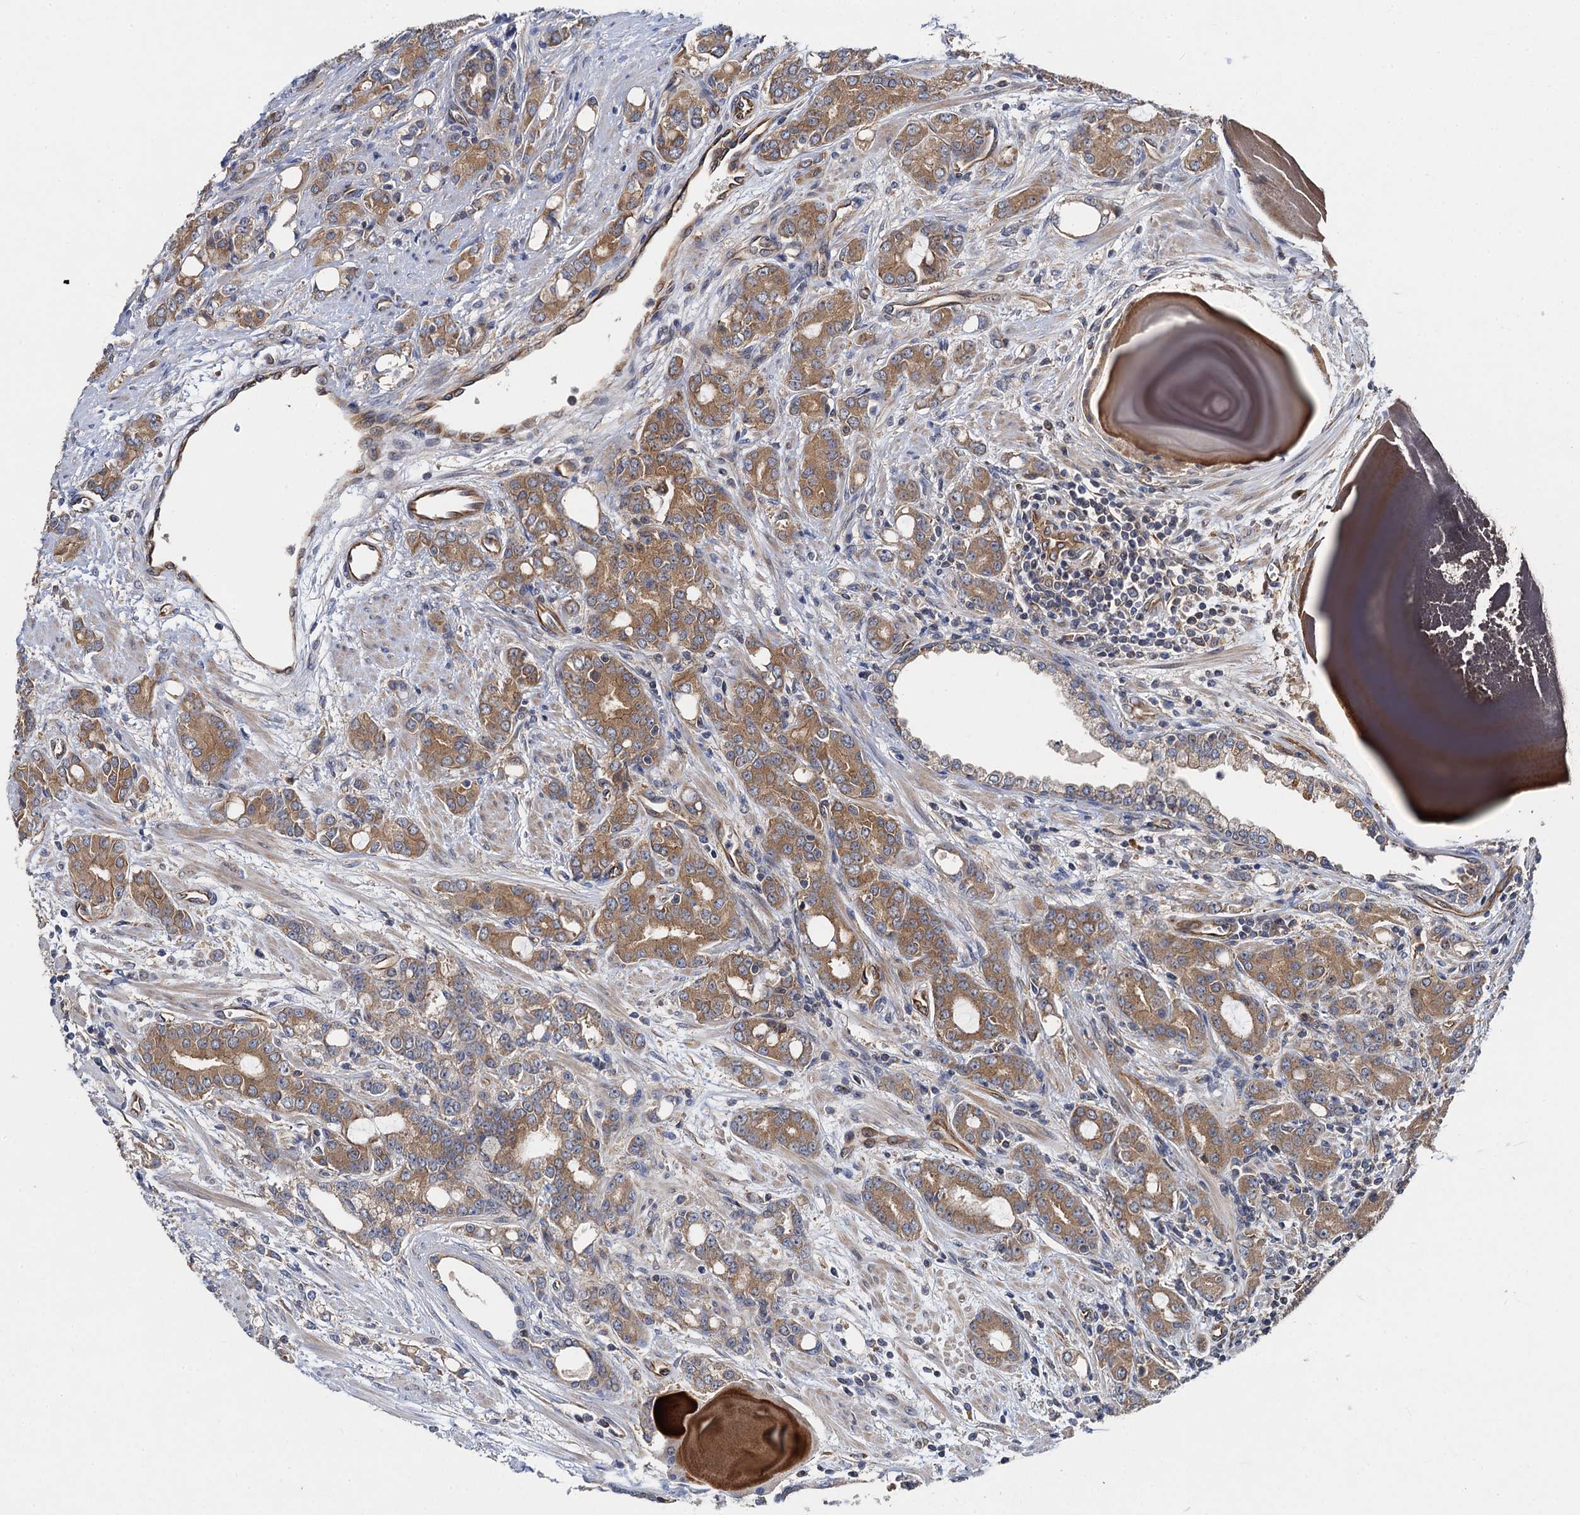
{"staining": {"intensity": "moderate", "quantity": ">75%", "location": "cytoplasmic/membranous"}, "tissue": "prostate cancer", "cell_type": "Tumor cells", "image_type": "cancer", "snomed": [{"axis": "morphology", "description": "Adenocarcinoma, High grade"}, {"axis": "topography", "description": "Prostate"}], "caption": "IHC of prostate cancer reveals medium levels of moderate cytoplasmic/membranous staining in about >75% of tumor cells. (DAB (3,3'-diaminobenzidine) = brown stain, brightfield microscopy at high magnification).", "gene": "PJA2", "patient": {"sex": "male", "age": 62}}